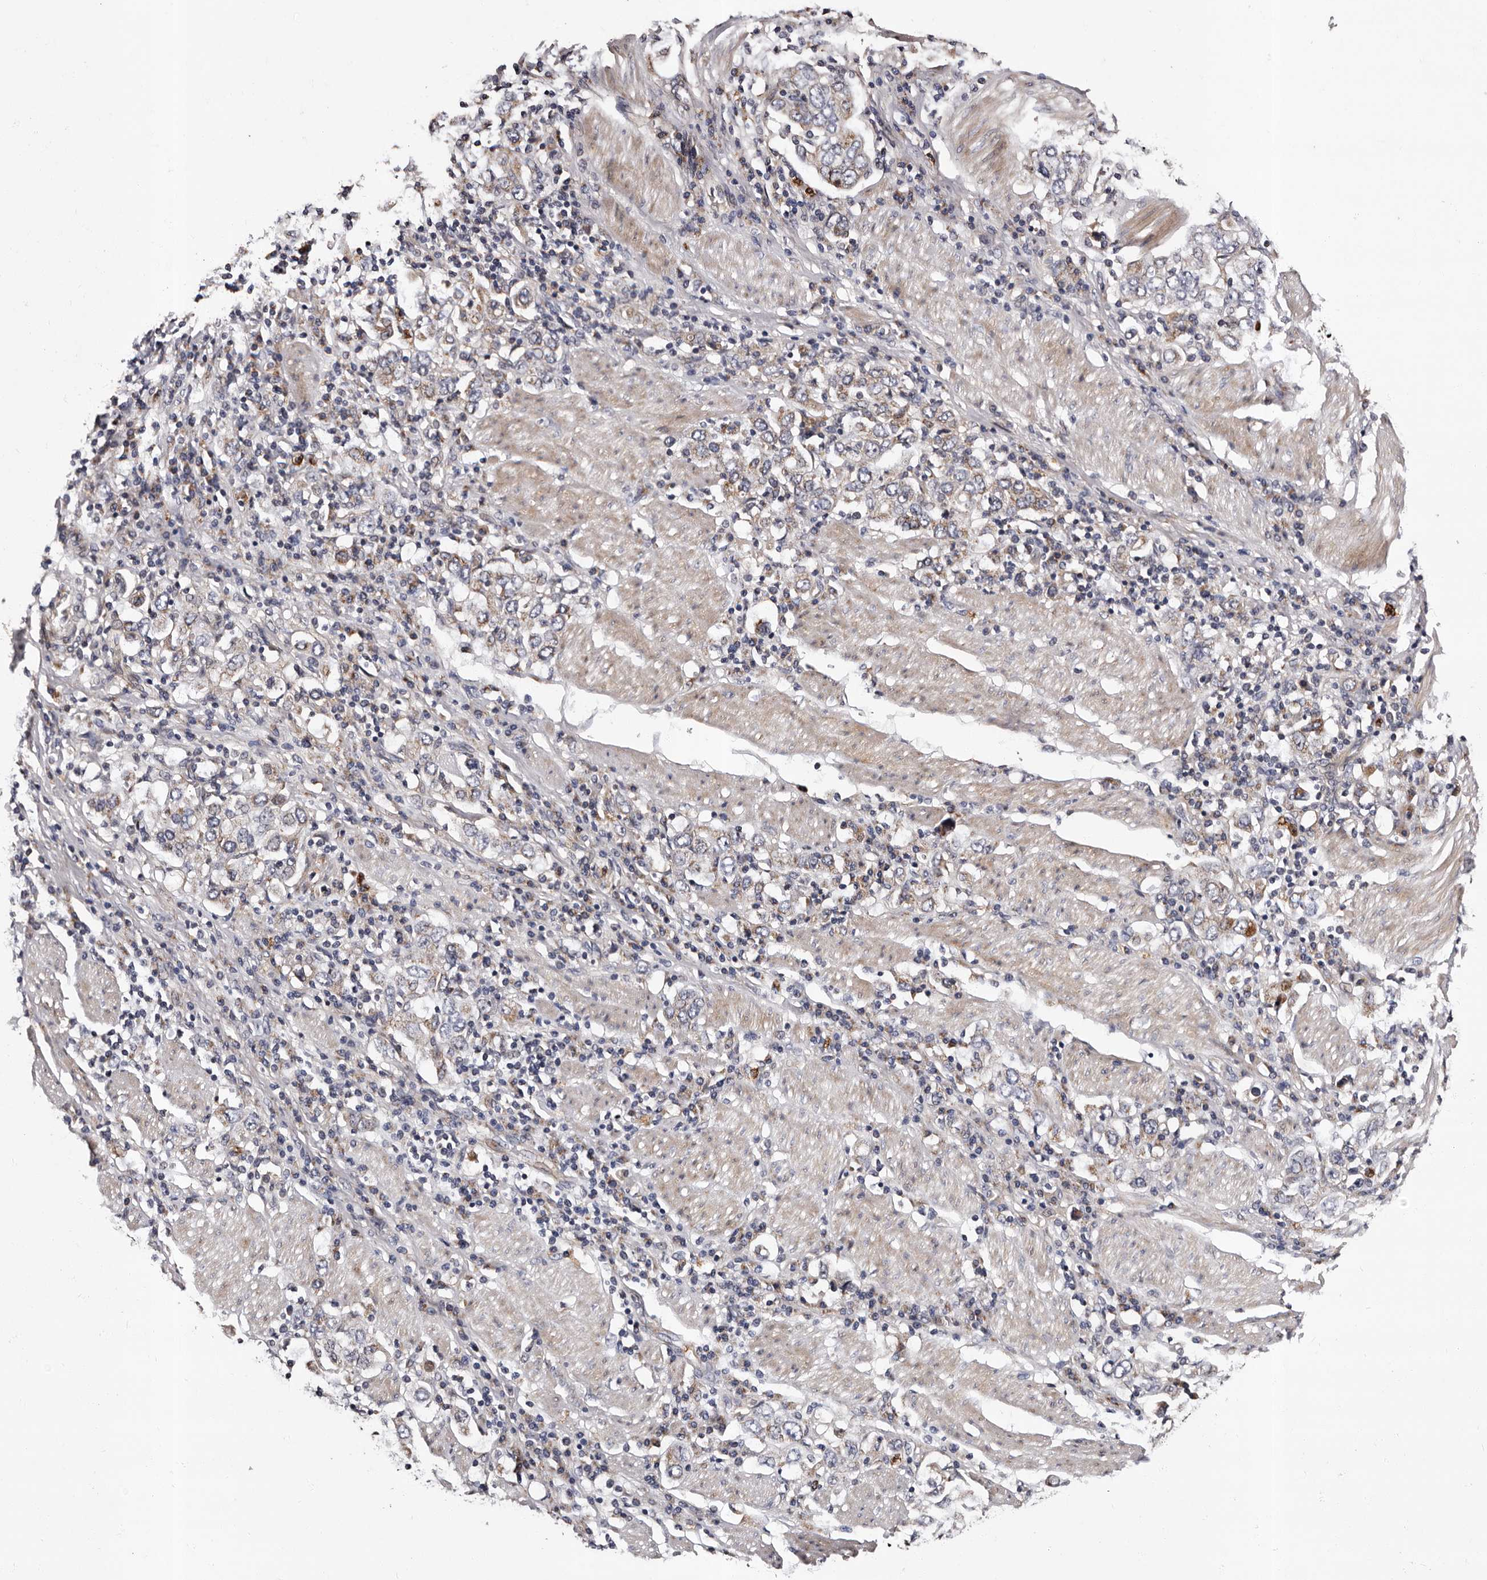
{"staining": {"intensity": "weak", "quantity": "25%-75%", "location": "cytoplasmic/membranous"}, "tissue": "stomach cancer", "cell_type": "Tumor cells", "image_type": "cancer", "snomed": [{"axis": "morphology", "description": "Adenocarcinoma, NOS"}, {"axis": "topography", "description": "Stomach, upper"}], "caption": "Adenocarcinoma (stomach) was stained to show a protein in brown. There is low levels of weak cytoplasmic/membranous expression in approximately 25%-75% of tumor cells.", "gene": "ADCK5", "patient": {"sex": "male", "age": 62}}